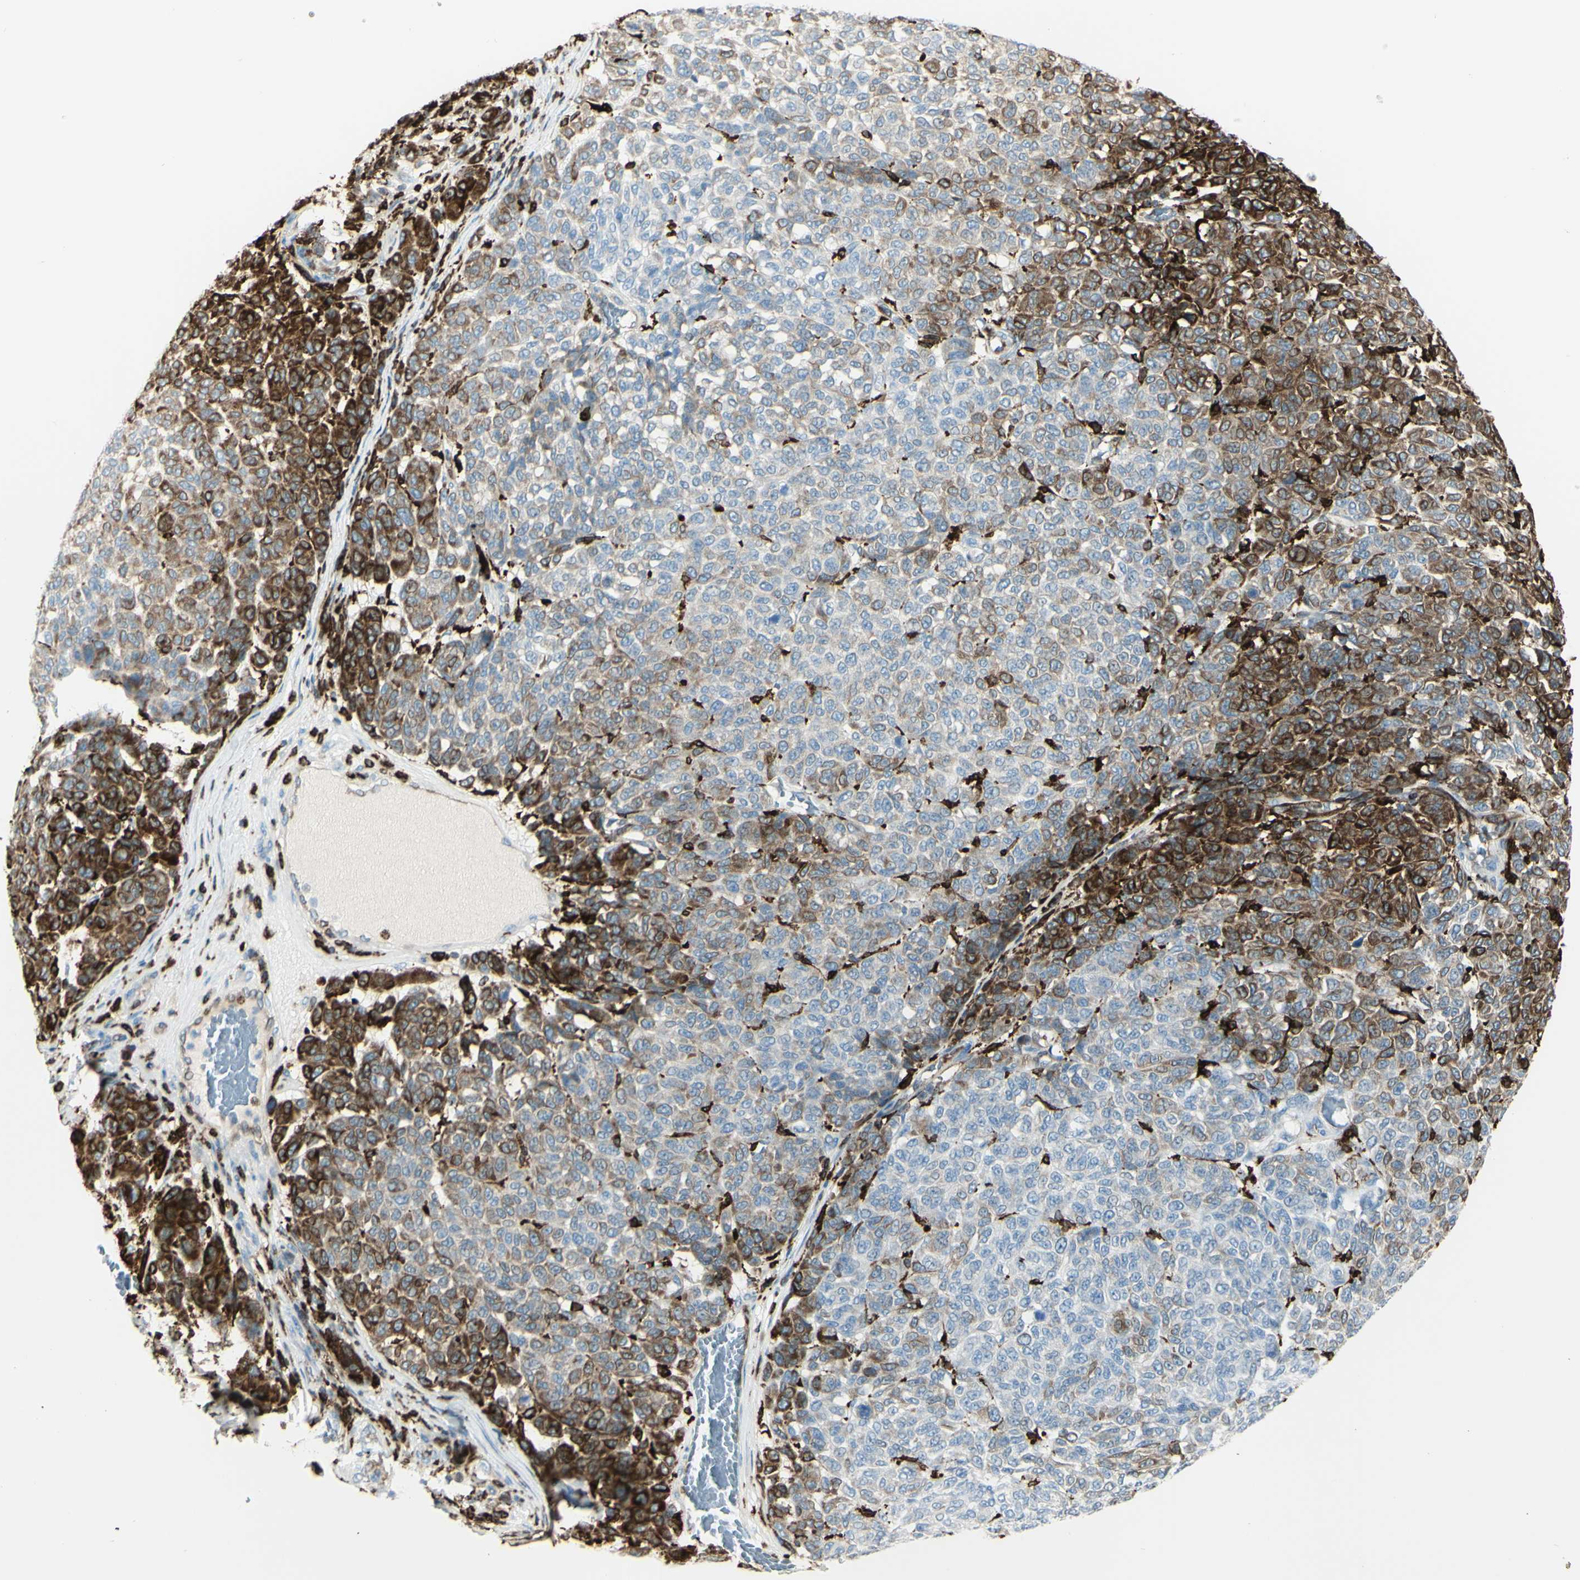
{"staining": {"intensity": "moderate", "quantity": "25%-75%", "location": "cytoplasmic/membranous"}, "tissue": "melanoma", "cell_type": "Tumor cells", "image_type": "cancer", "snomed": [{"axis": "morphology", "description": "Malignant melanoma, NOS"}, {"axis": "topography", "description": "Skin"}], "caption": "About 25%-75% of tumor cells in human melanoma show moderate cytoplasmic/membranous protein positivity as visualized by brown immunohistochemical staining.", "gene": "CD74", "patient": {"sex": "male", "age": 59}}